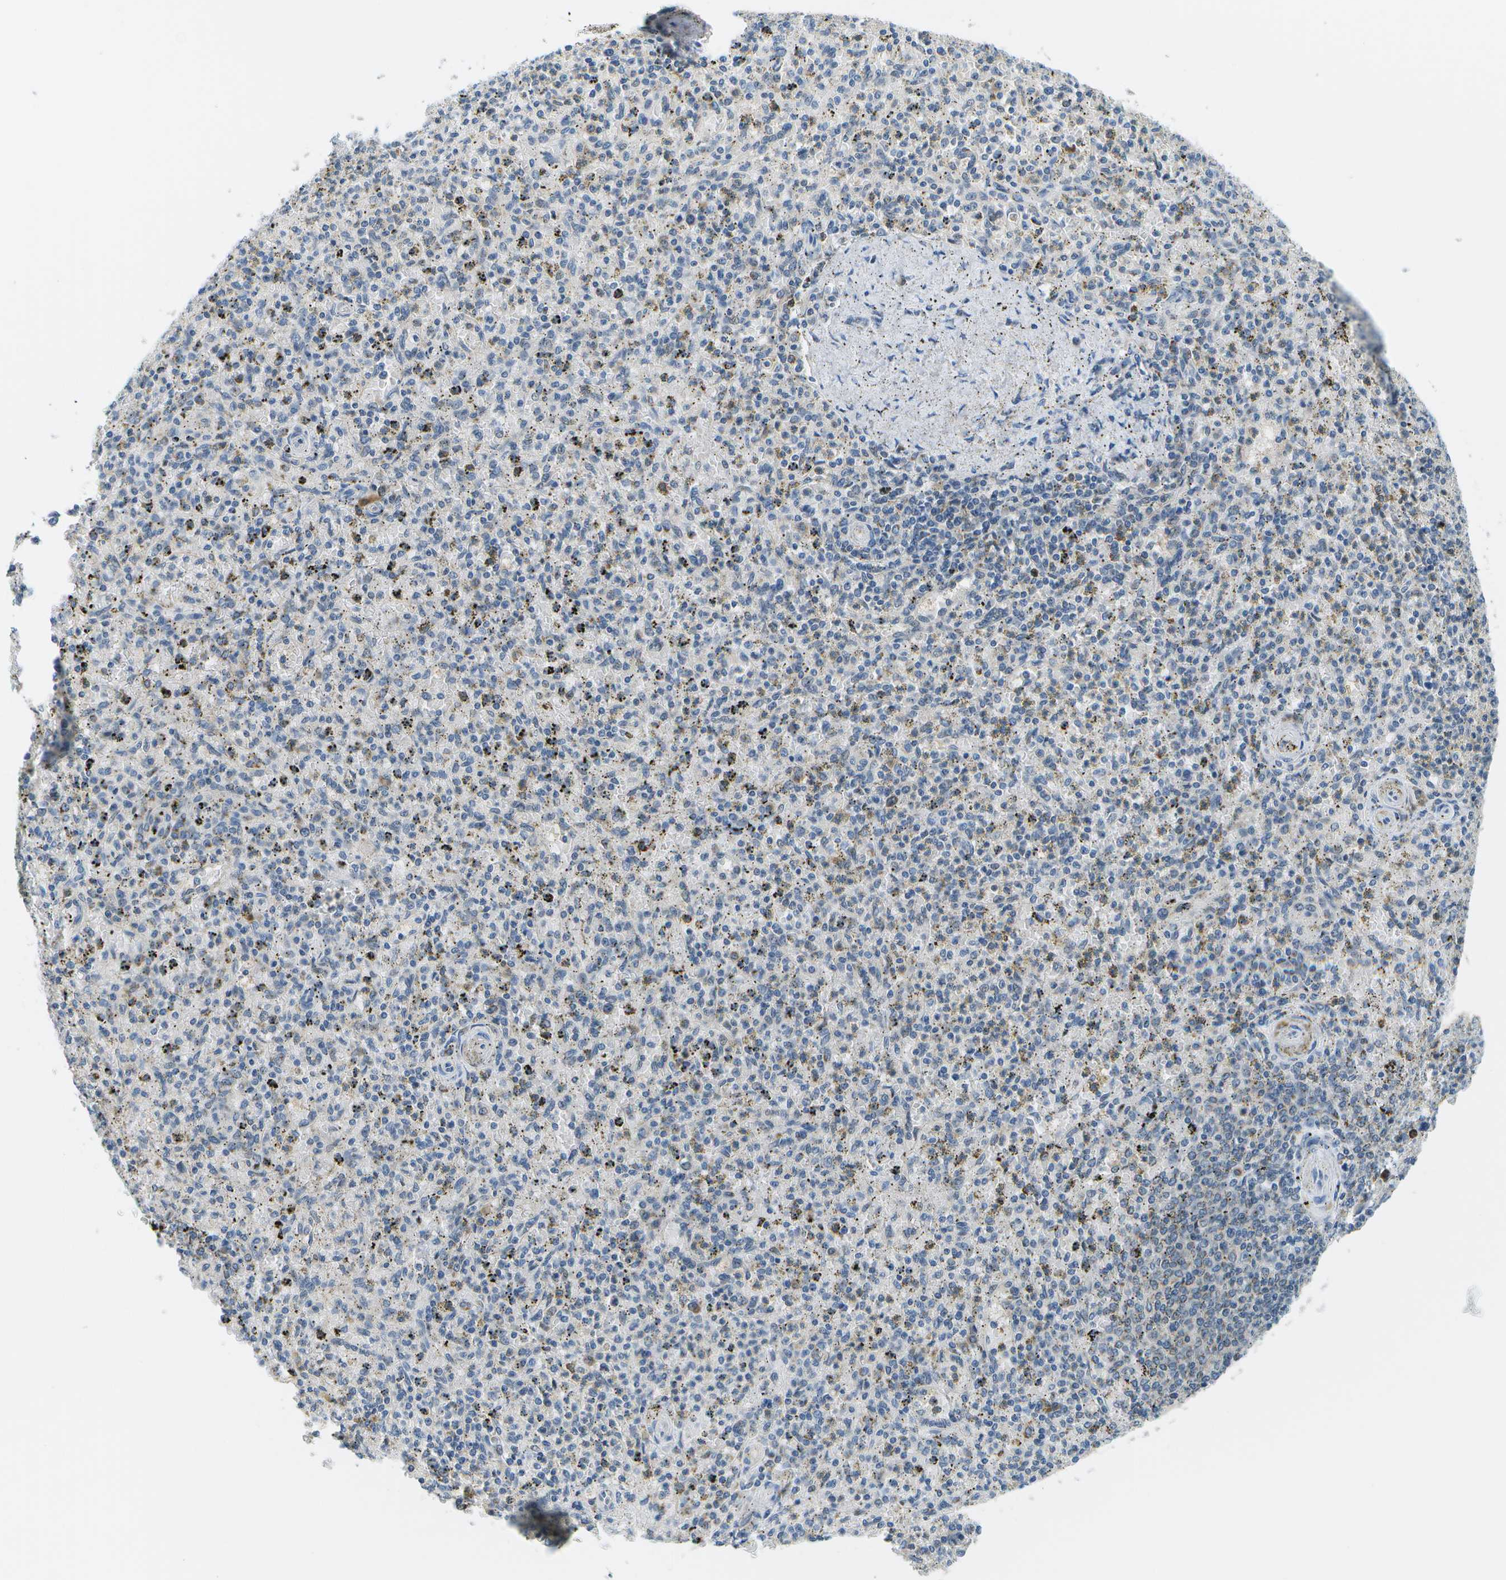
{"staining": {"intensity": "weak", "quantity": "<25%", "location": "cytoplasmic/membranous"}, "tissue": "spleen", "cell_type": "Cells in red pulp", "image_type": "normal", "snomed": [{"axis": "morphology", "description": "Normal tissue, NOS"}, {"axis": "topography", "description": "Spleen"}], "caption": "This micrograph is of normal spleen stained with immunohistochemistry to label a protein in brown with the nuclei are counter-stained blue. There is no positivity in cells in red pulp. (DAB IHC visualized using brightfield microscopy, high magnification).", "gene": "PTGIS", "patient": {"sex": "male", "age": 72}}